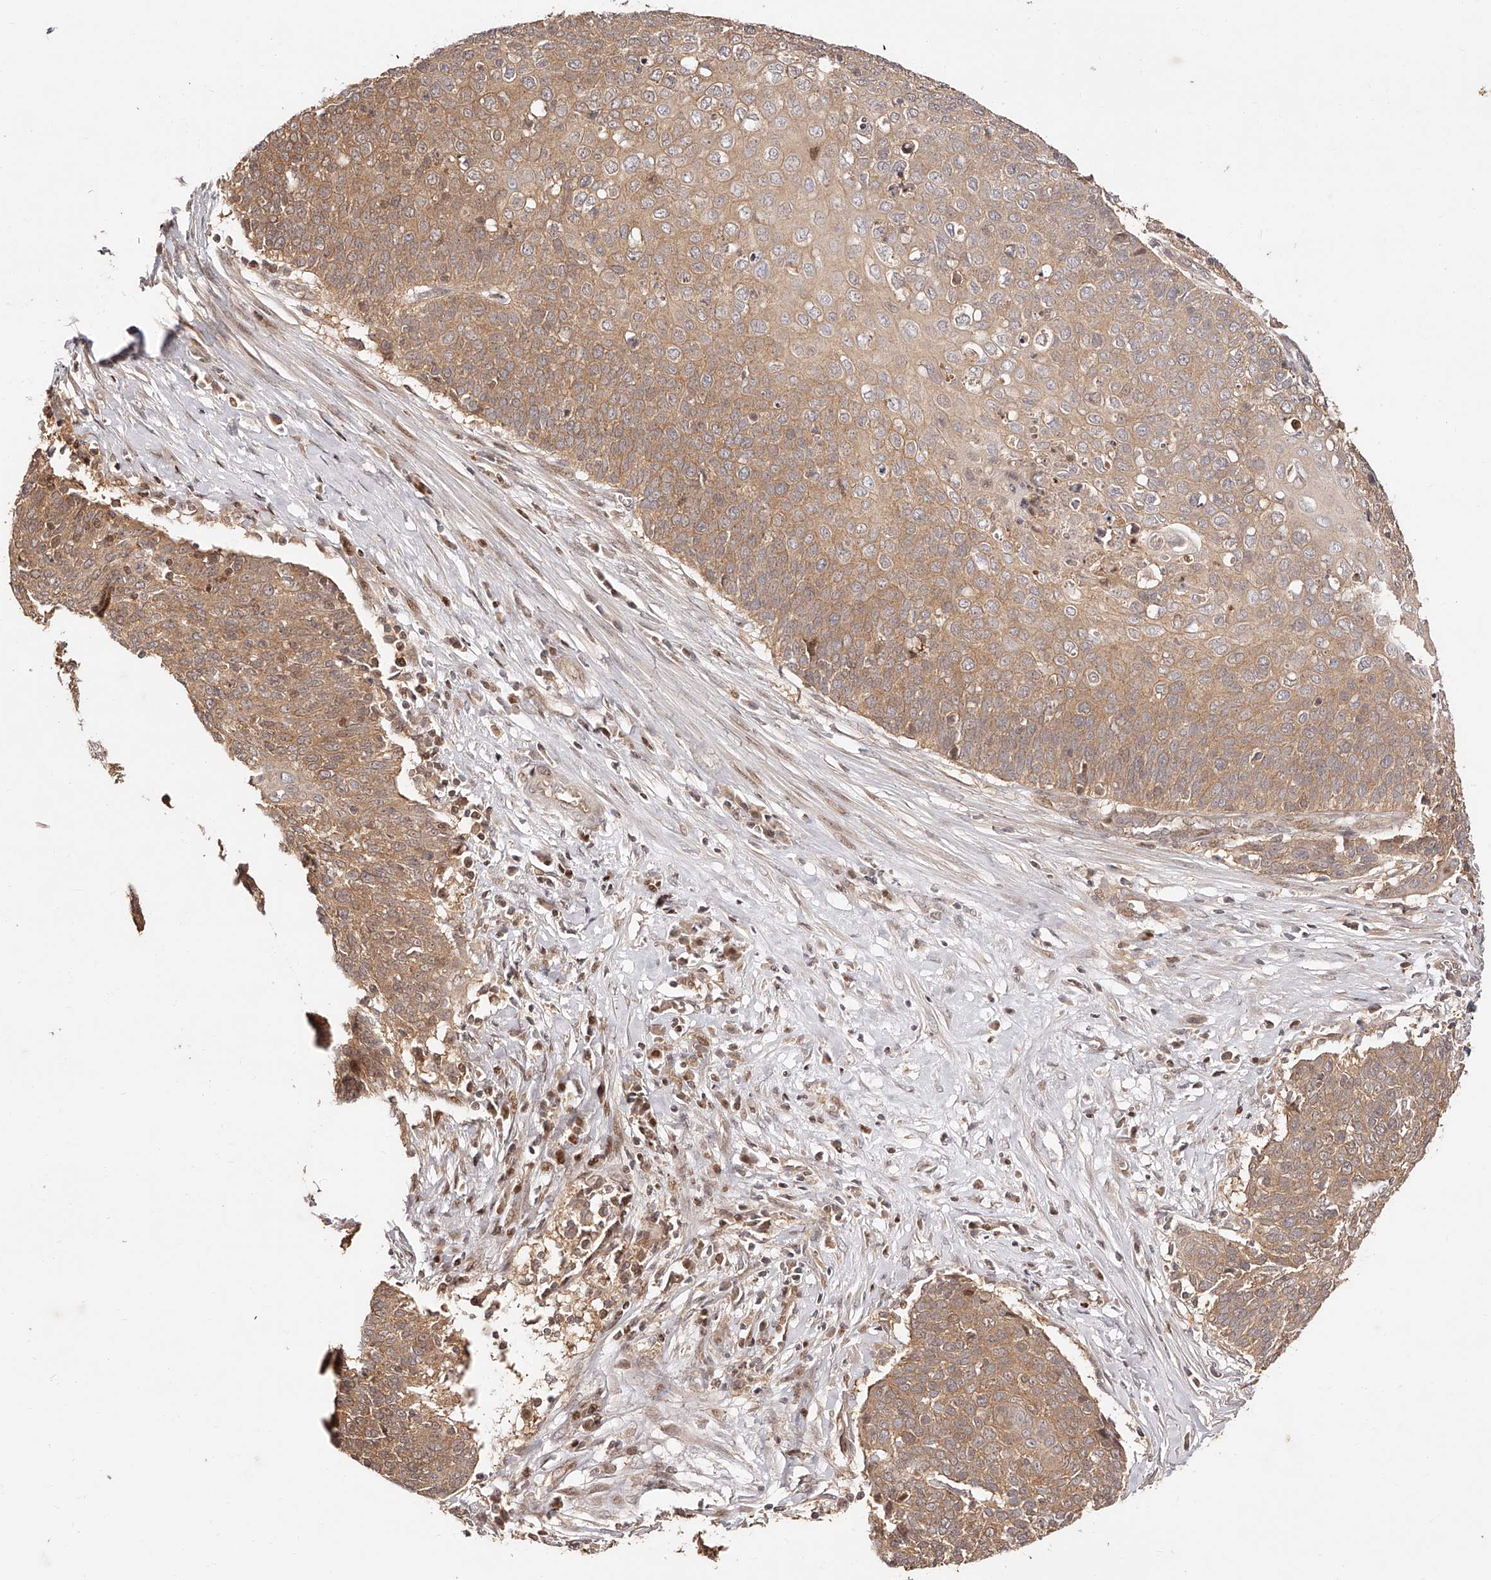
{"staining": {"intensity": "moderate", "quantity": "25%-75%", "location": "cytoplasmic/membranous"}, "tissue": "cervical cancer", "cell_type": "Tumor cells", "image_type": "cancer", "snomed": [{"axis": "morphology", "description": "Squamous cell carcinoma, NOS"}, {"axis": "topography", "description": "Cervix"}], "caption": "DAB immunohistochemical staining of human cervical cancer reveals moderate cytoplasmic/membranous protein expression in approximately 25%-75% of tumor cells.", "gene": "PFDN2", "patient": {"sex": "female", "age": 39}}